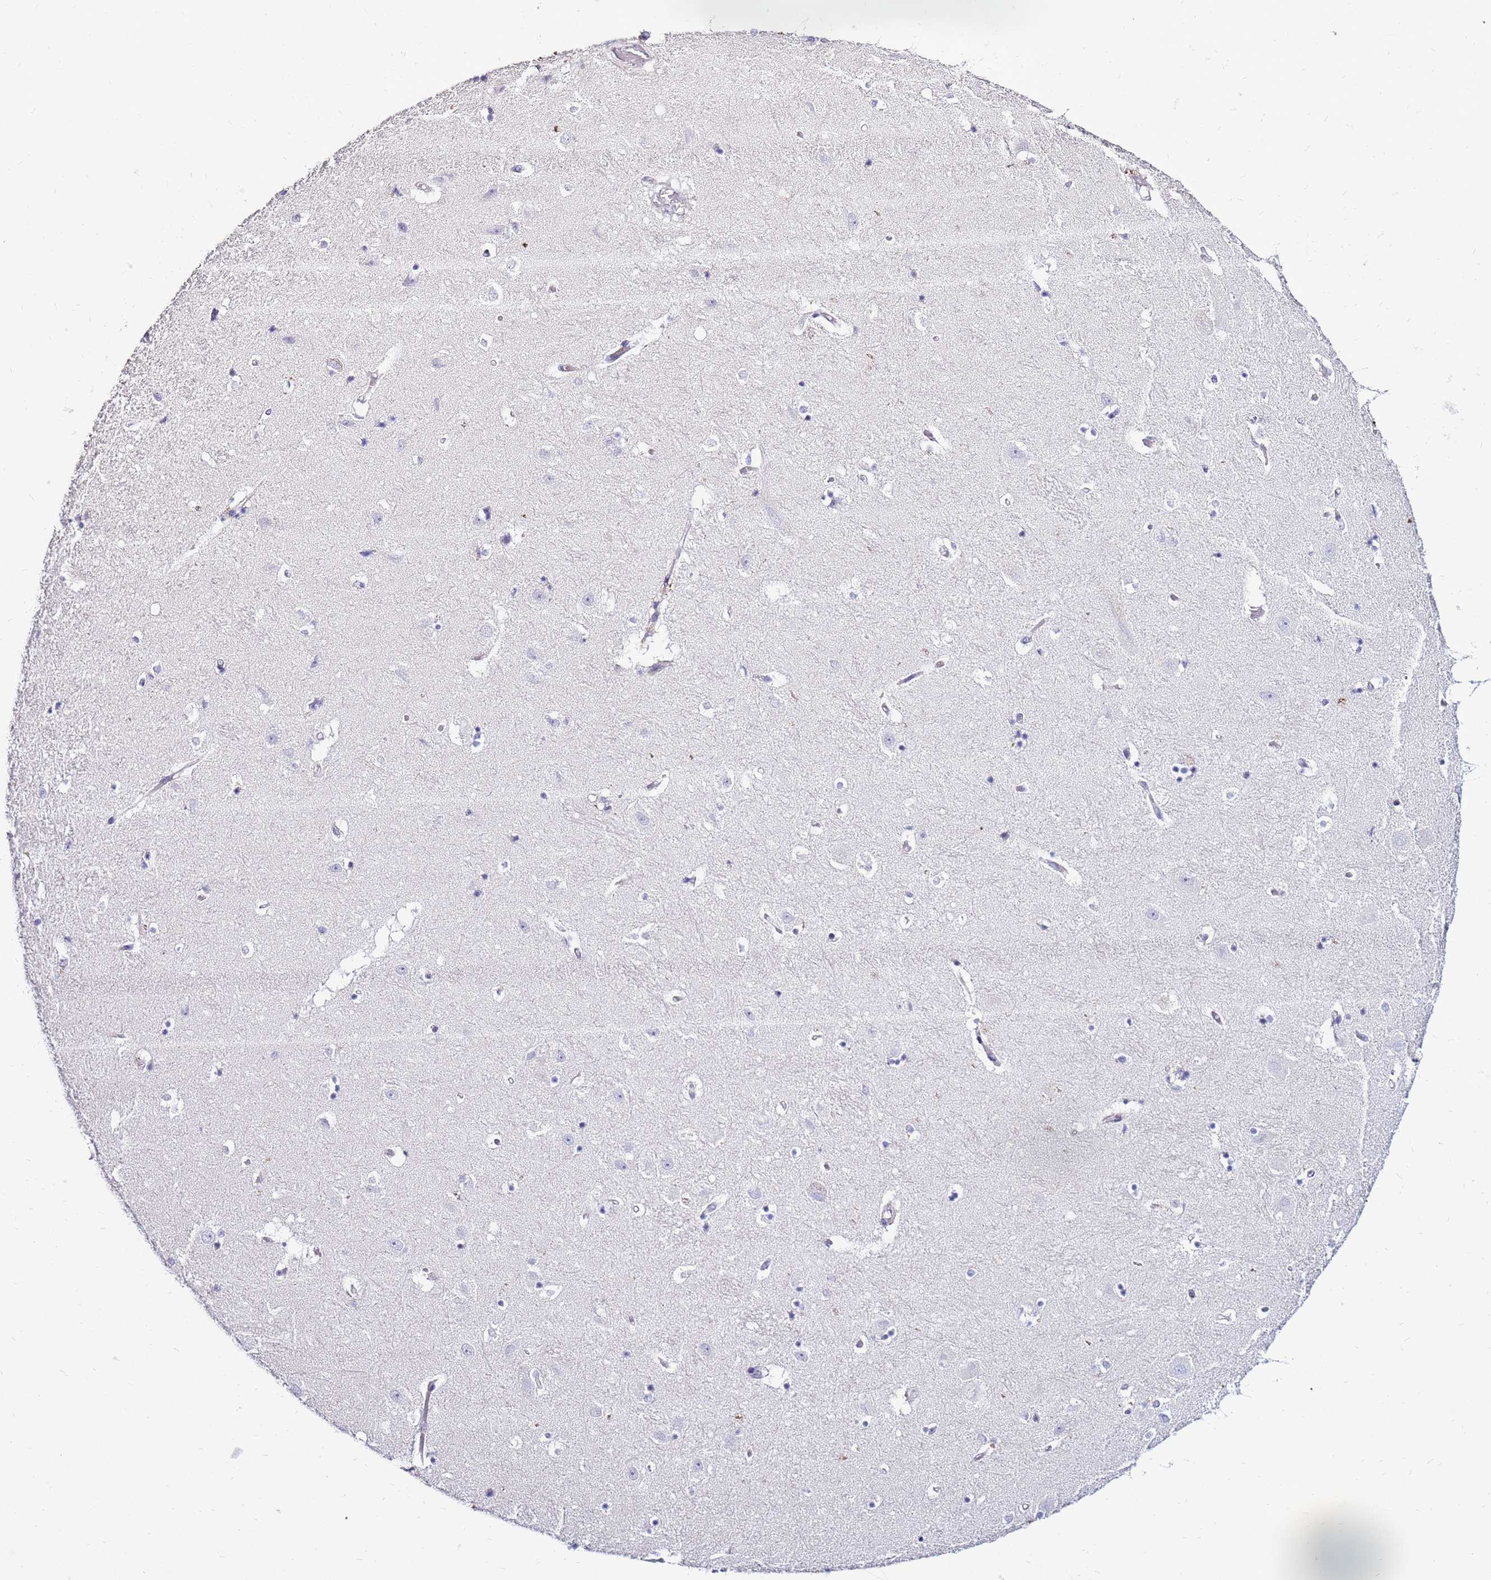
{"staining": {"intensity": "negative", "quantity": "none", "location": "none"}, "tissue": "hippocampus", "cell_type": "Glial cells", "image_type": "normal", "snomed": [{"axis": "morphology", "description": "Normal tissue, NOS"}, {"axis": "topography", "description": "Hippocampus"}], "caption": "An IHC histopathology image of benign hippocampus is shown. There is no staining in glial cells of hippocampus.", "gene": "IGF1R", "patient": {"sex": "female", "age": 52}}